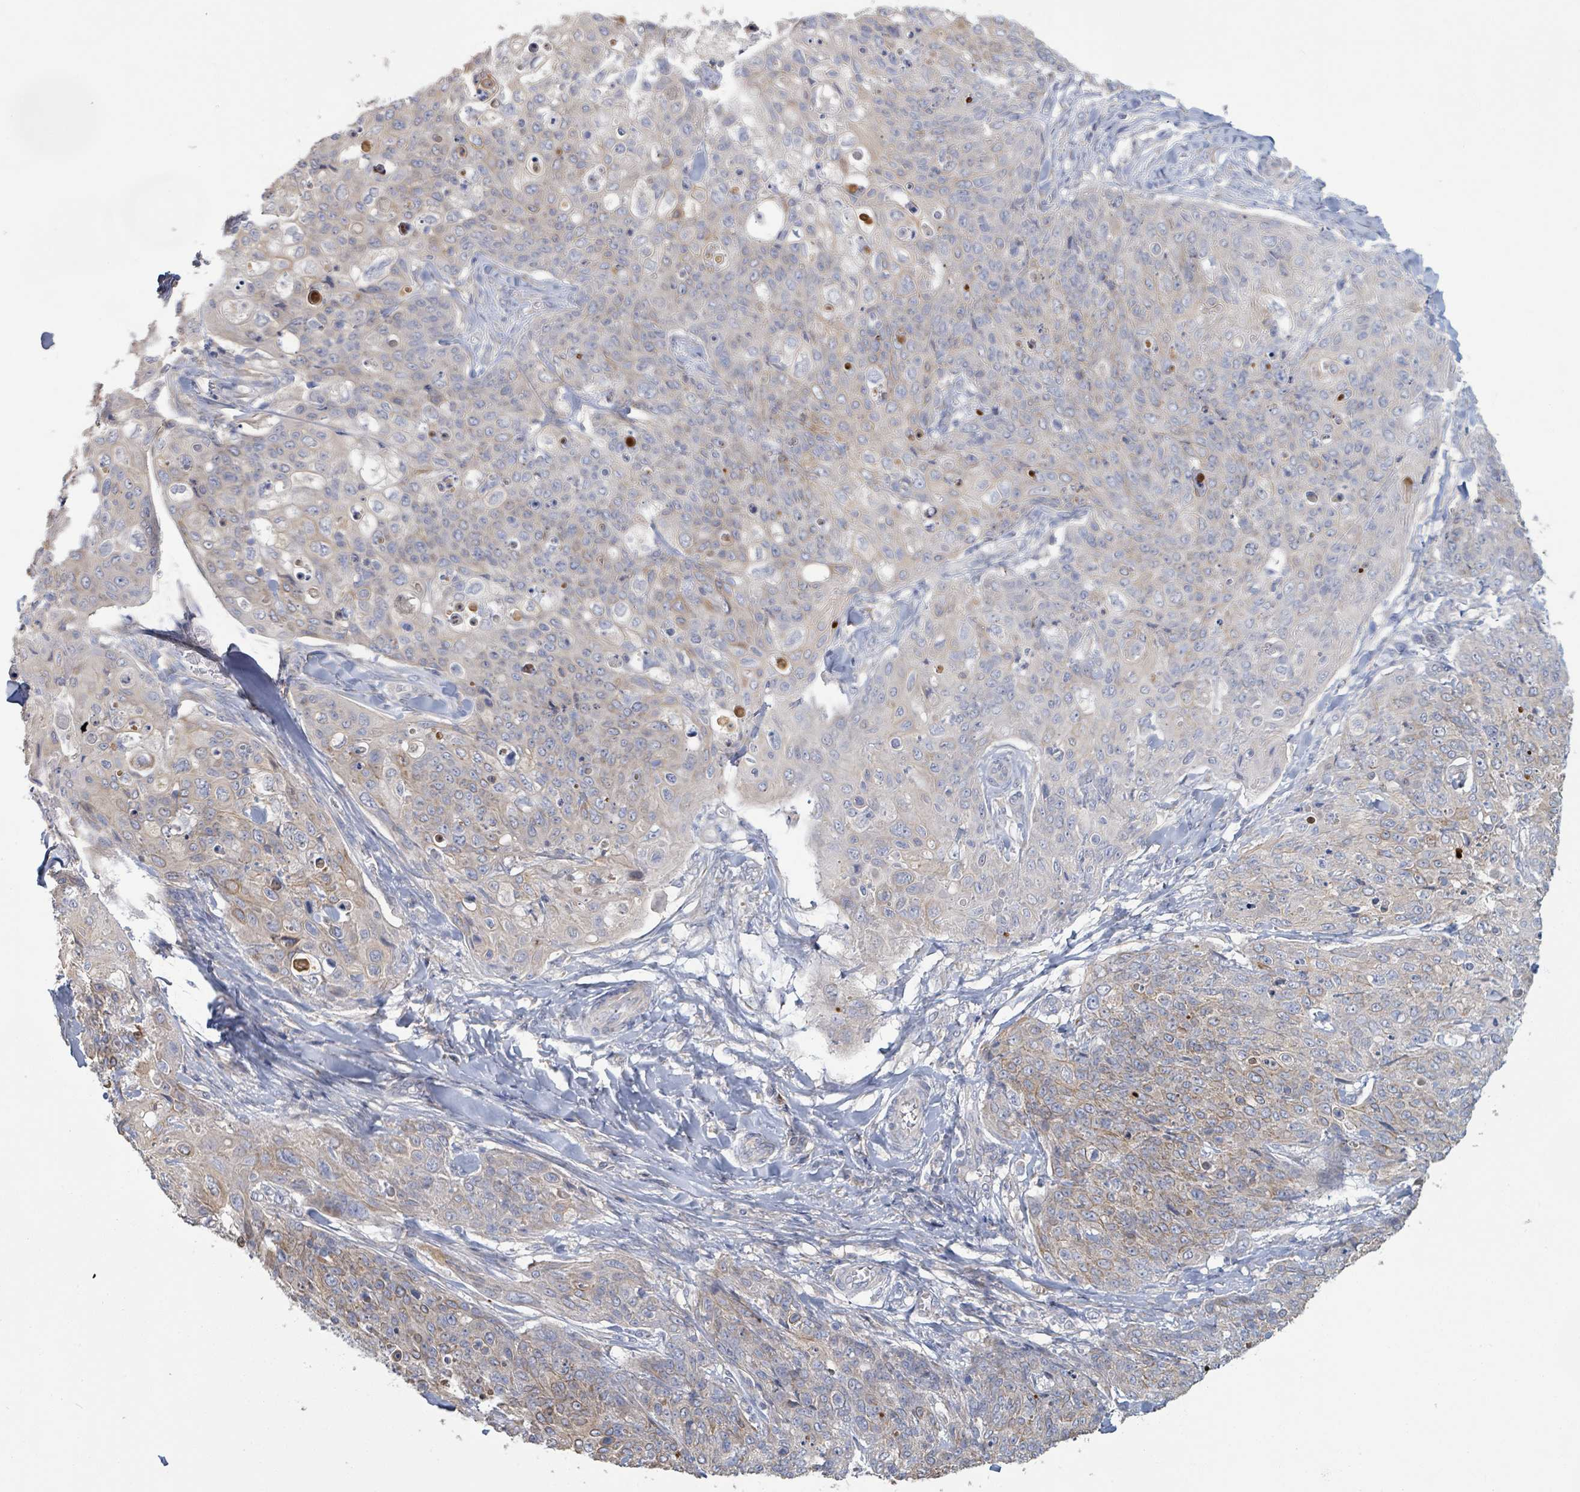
{"staining": {"intensity": "weak", "quantity": "<25%", "location": "cytoplasmic/membranous"}, "tissue": "skin cancer", "cell_type": "Tumor cells", "image_type": "cancer", "snomed": [{"axis": "morphology", "description": "Squamous cell carcinoma, NOS"}, {"axis": "topography", "description": "Skin"}, {"axis": "topography", "description": "Vulva"}], "caption": "Tumor cells are negative for brown protein staining in skin squamous cell carcinoma.", "gene": "KCNS2", "patient": {"sex": "female", "age": 85}}